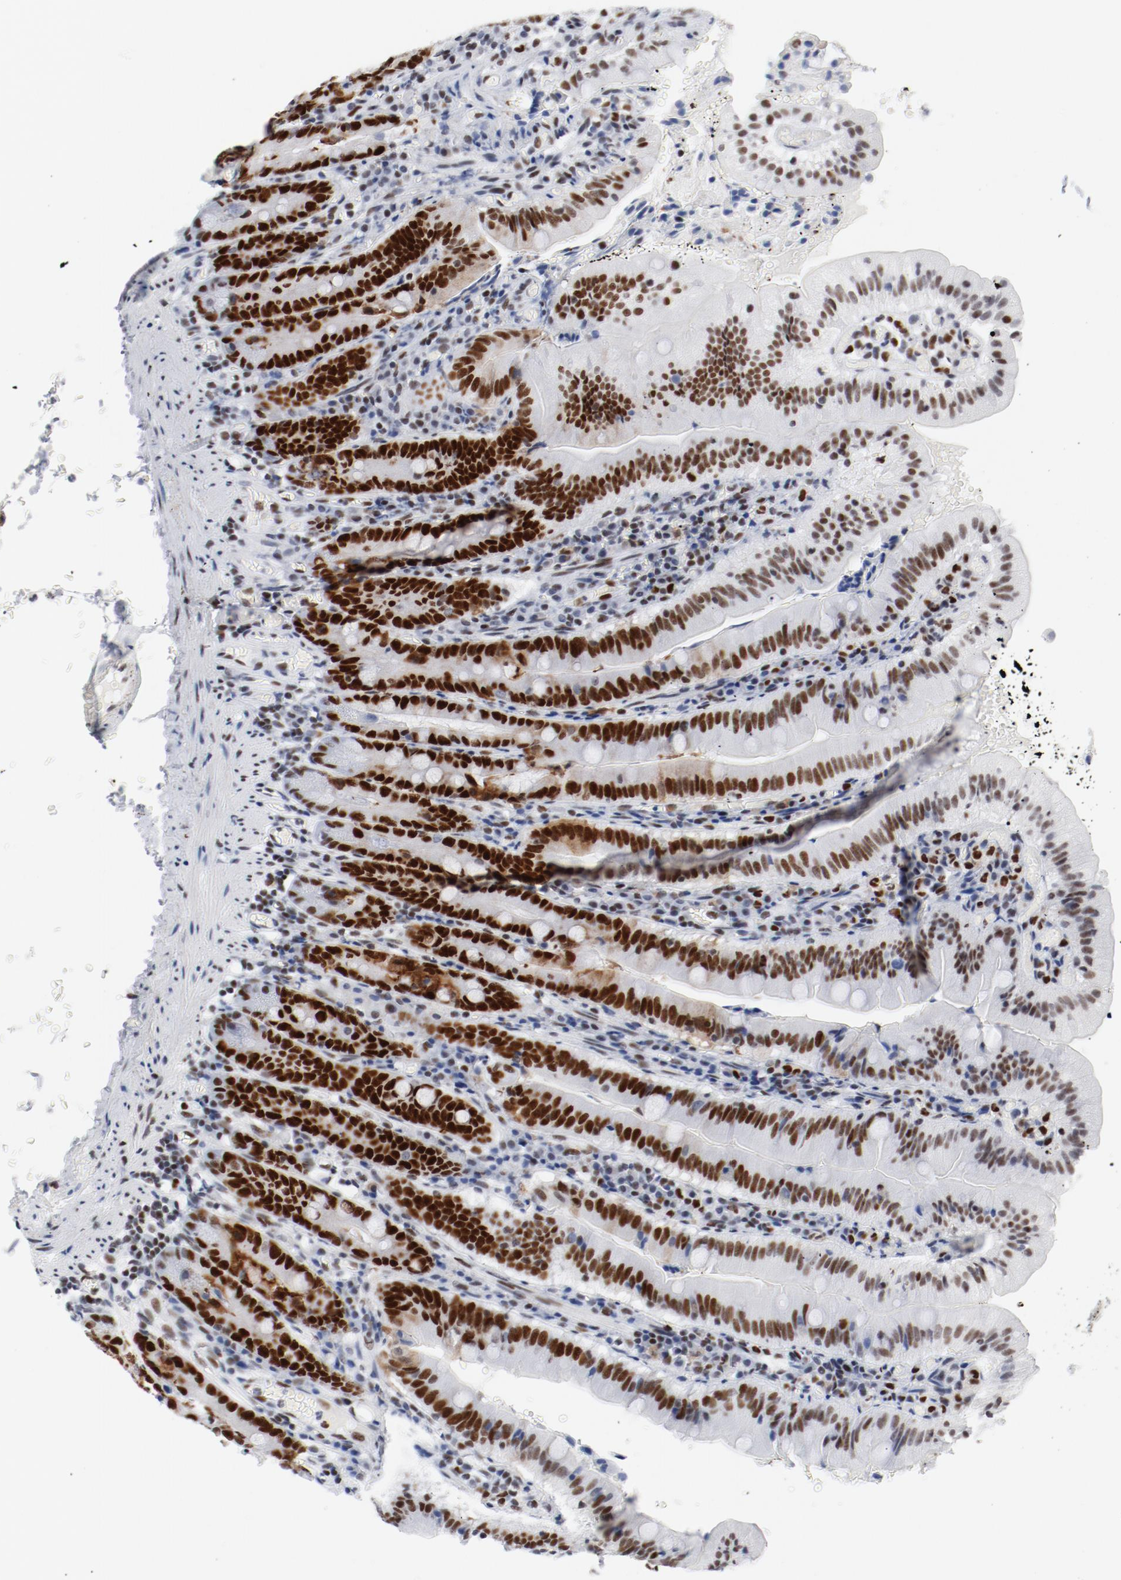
{"staining": {"intensity": "strong", "quantity": ">75%", "location": "cytoplasmic/membranous,nuclear"}, "tissue": "small intestine", "cell_type": "Glandular cells", "image_type": "normal", "snomed": [{"axis": "morphology", "description": "Normal tissue, NOS"}, {"axis": "topography", "description": "Small intestine"}], "caption": "High-power microscopy captured an IHC micrograph of benign small intestine, revealing strong cytoplasmic/membranous,nuclear staining in approximately >75% of glandular cells. Using DAB (3,3'-diaminobenzidine) (brown) and hematoxylin (blue) stains, captured at high magnification using brightfield microscopy.", "gene": "POLD1", "patient": {"sex": "male", "age": 71}}